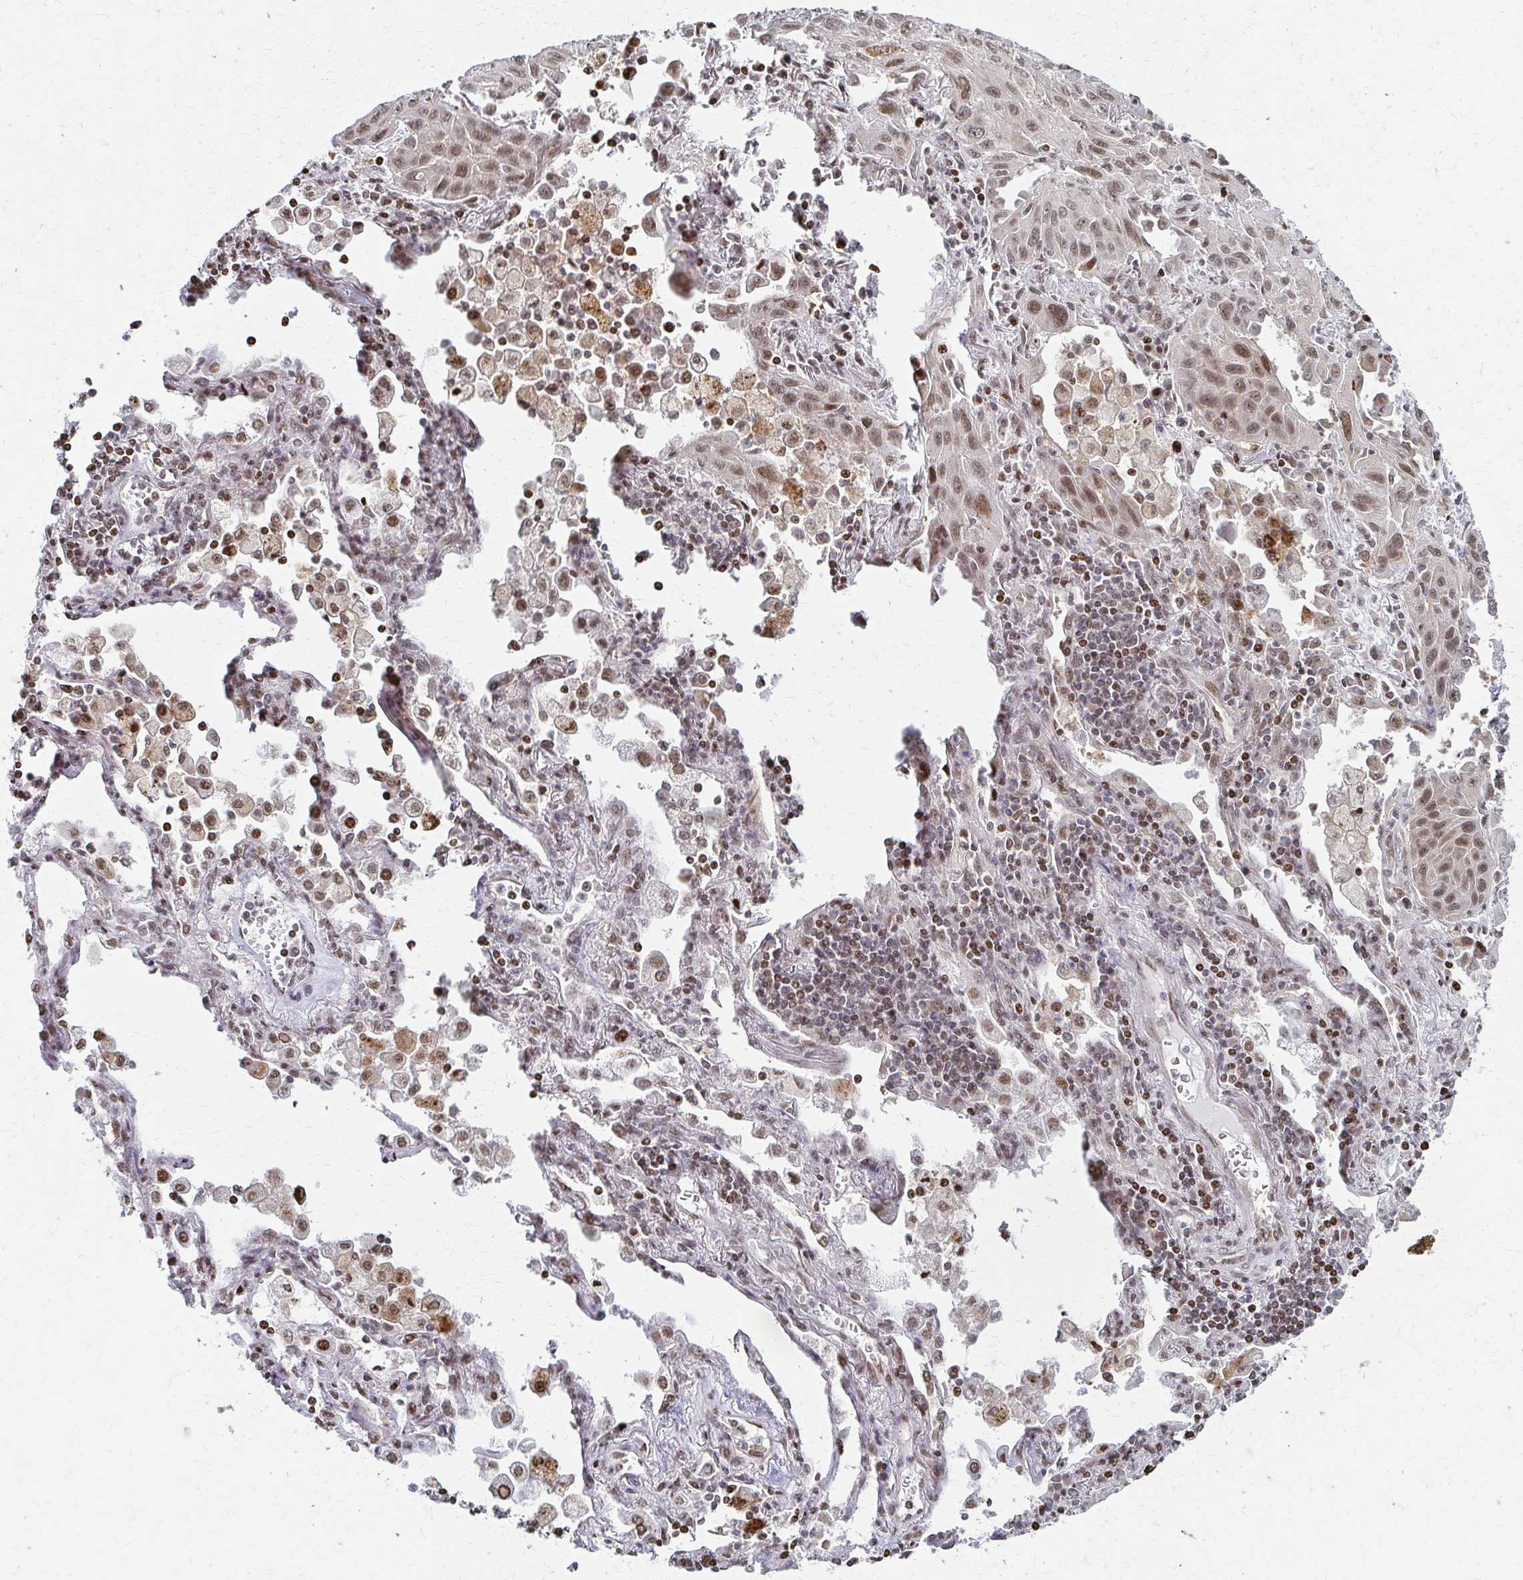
{"staining": {"intensity": "weak", "quantity": ">75%", "location": "nuclear"}, "tissue": "lung cancer", "cell_type": "Tumor cells", "image_type": "cancer", "snomed": [{"axis": "morphology", "description": "Squamous cell carcinoma, NOS"}, {"axis": "topography", "description": "Lung"}], "caption": "A low amount of weak nuclear staining is identified in about >75% of tumor cells in lung cancer (squamous cell carcinoma) tissue.", "gene": "PSMD7", "patient": {"sex": "male", "age": 79}}